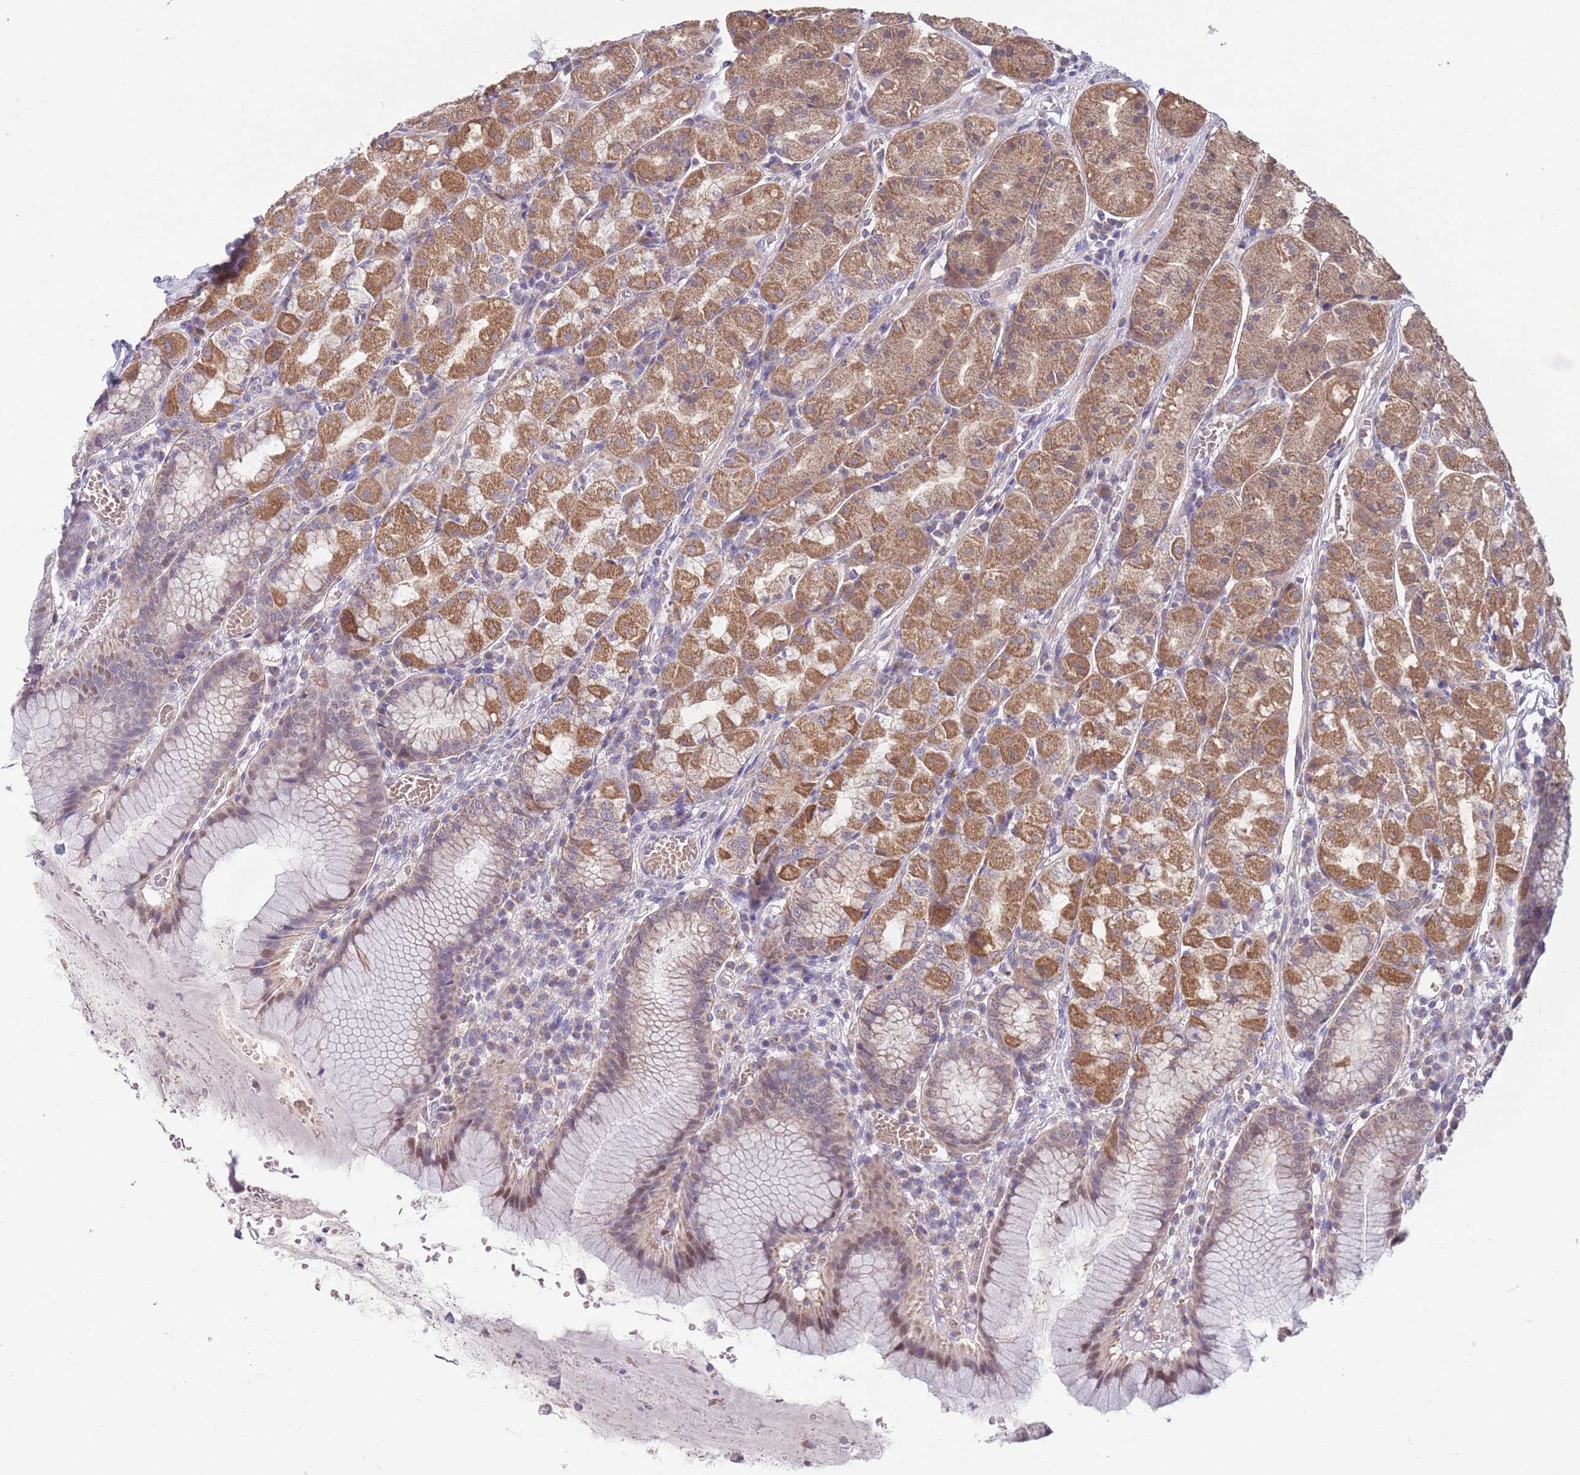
{"staining": {"intensity": "moderate", "quantity": ">75%", "location": "cytoplasmic/membranous"}, "tissue": "stomach", "cell_type": "Glandular cells", "image_type": "normal", "snomed": [{"axis": "morphology", "description": "Normal tissue, NOS"}, {"axis": "topography", "description": "Stomach"}], "caption": "Immunohistochemistry image of benign stomach: stomach stained using immunohistochemistry (IHC) displays medium levels of moderate protein expression localized specifically in the cytoplasmic/membranous of glandular cells, appearing as a cytoplasmic/membranous brown color.", "gene": "DDT", "patient": {"sex": "male", "age": 55}}